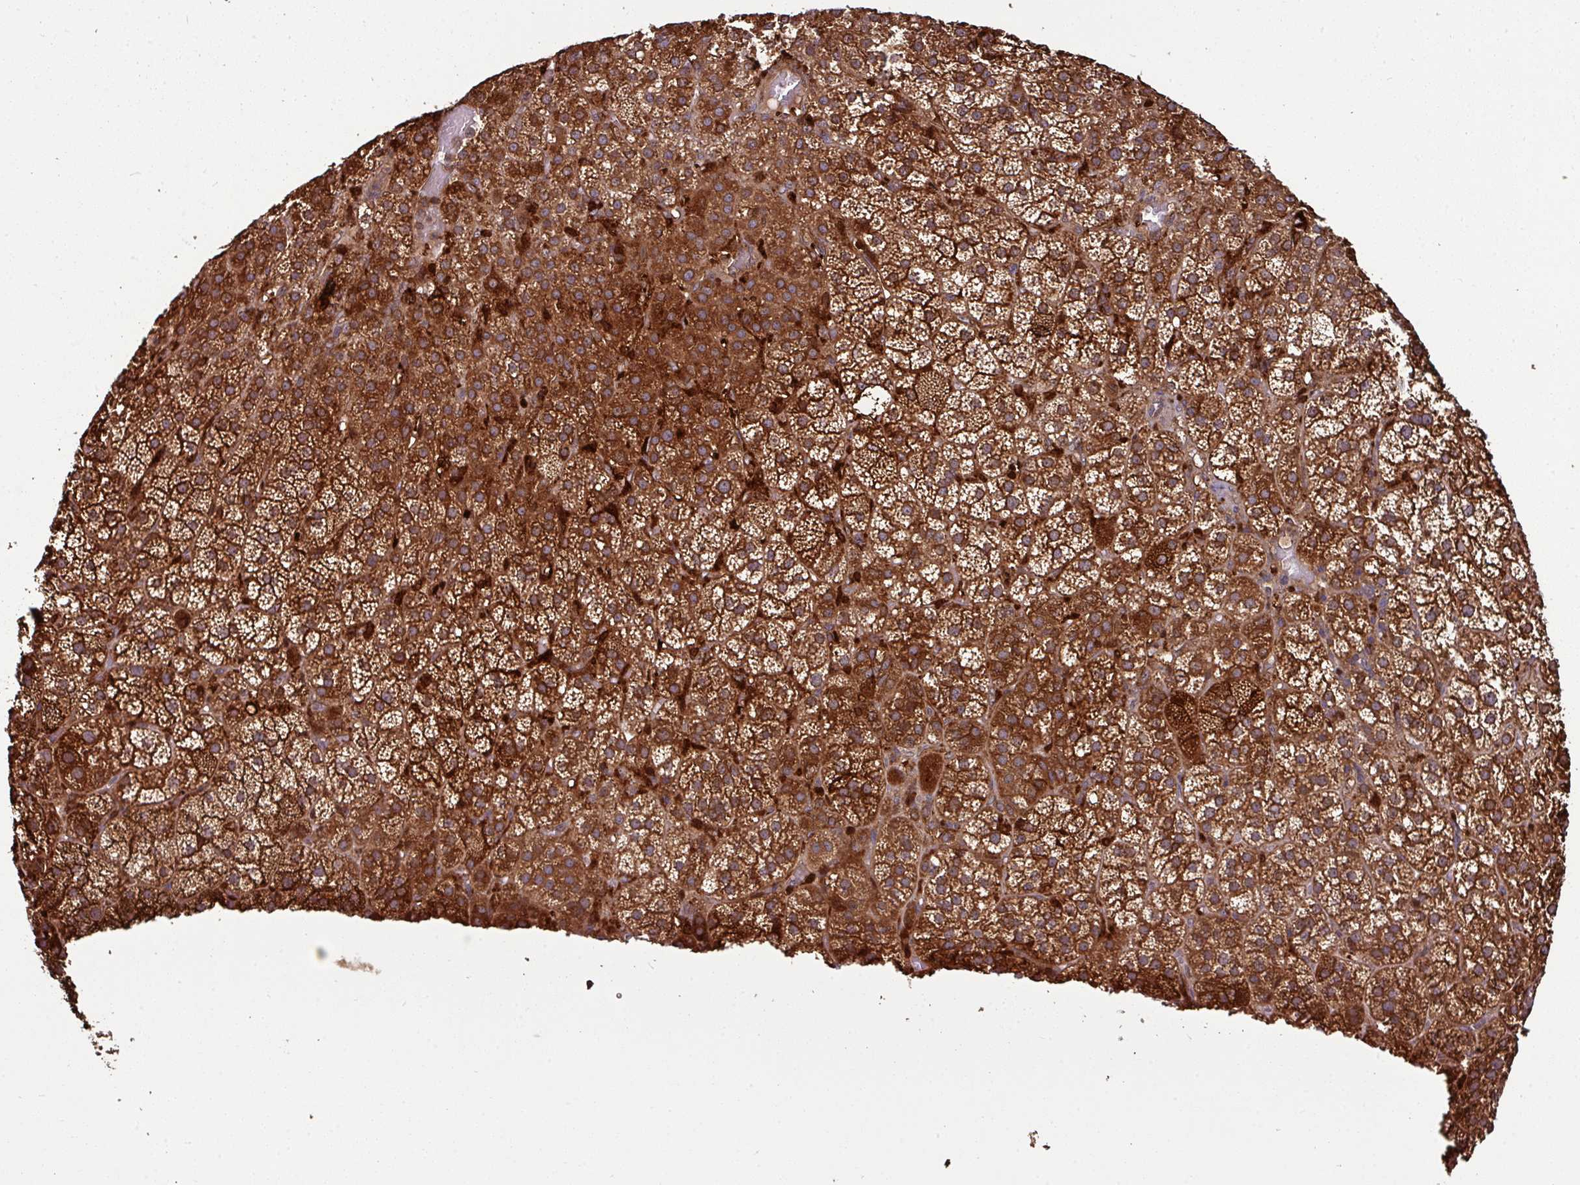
{"staining": {"intensity": "strong", "quantity": ">75%", "location": "cytoplasmic/membranous"}, "tissue": "adrenal gland", "cell_type": "Glandular cells", "image_type": "normal", "snomed": [{"axis": "morphology", "description": "Normal tissue, NOS"}, {"axis": "topography", "description": "Adrenal gland"}], "caption": "A high-resolution image shows IHC staining of normal adrenal gland, which shows strong cytoplasmic/membranous positivity in approximately >75% of glandular cells. The staining is performed using DAB brown chromogen to label protein expression. The nuclei are counter-stained blue using hematoxylin.", "gene": "GNPDA1", "patient": {"sex": "female", "age": 60}}